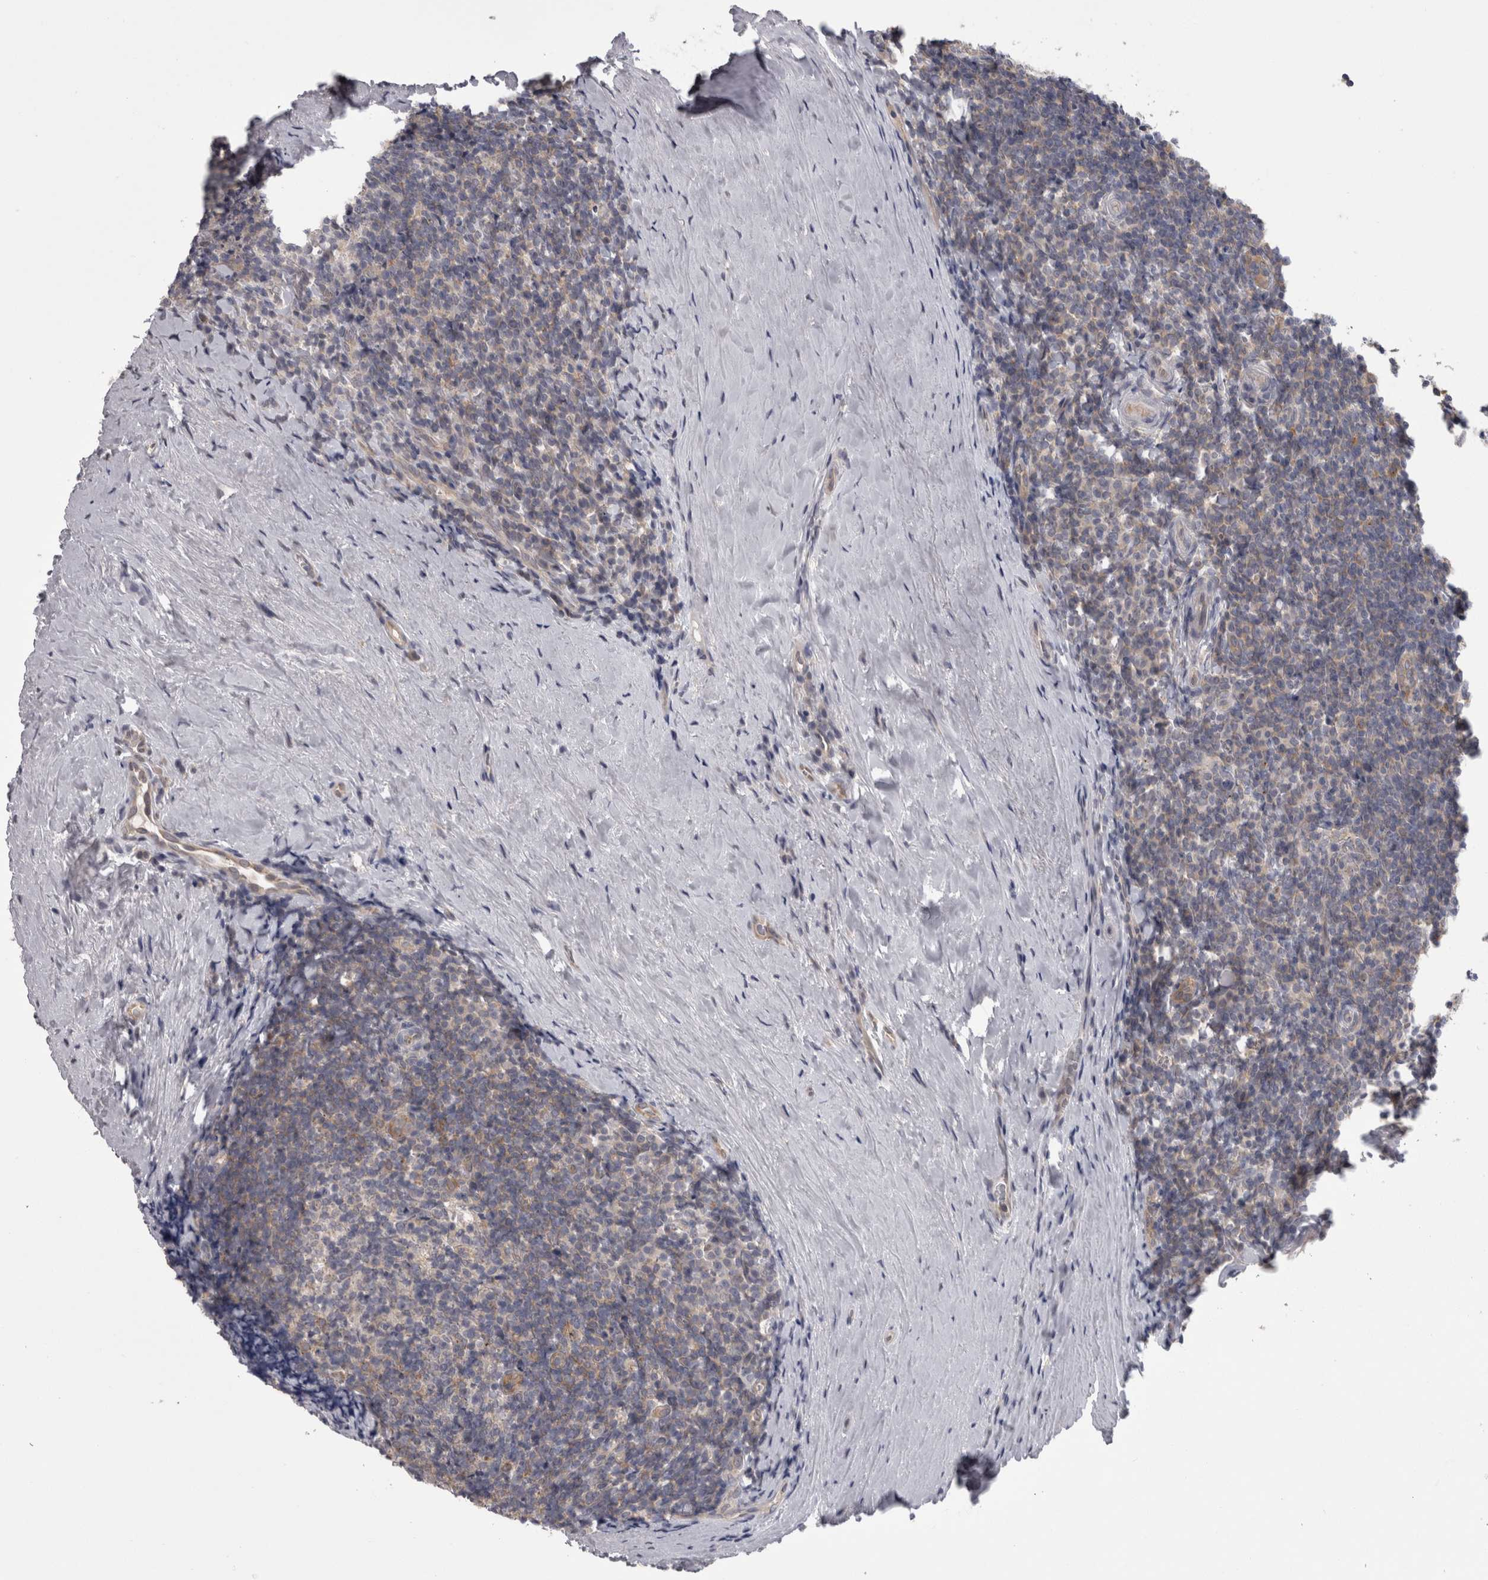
{"staining": {"intensity": "negative", "quantity": "none", "location": "none"}, "tissue": "tonsil", "cell_type": "Germinal center cells", "image_type": "normal", "snomed": [{"axis": "morphology", "description": "Normal tissue, NOS"}, {"axis": "topography", "description": "Tonsil"}], "caption": "Image shows no protein positivity in germinal center cells of normal tonsil. (IHC, brightfield microscopy, high magnification).", "gene": "LYZL6", "patient": {"sex": "male", "age": 37}}